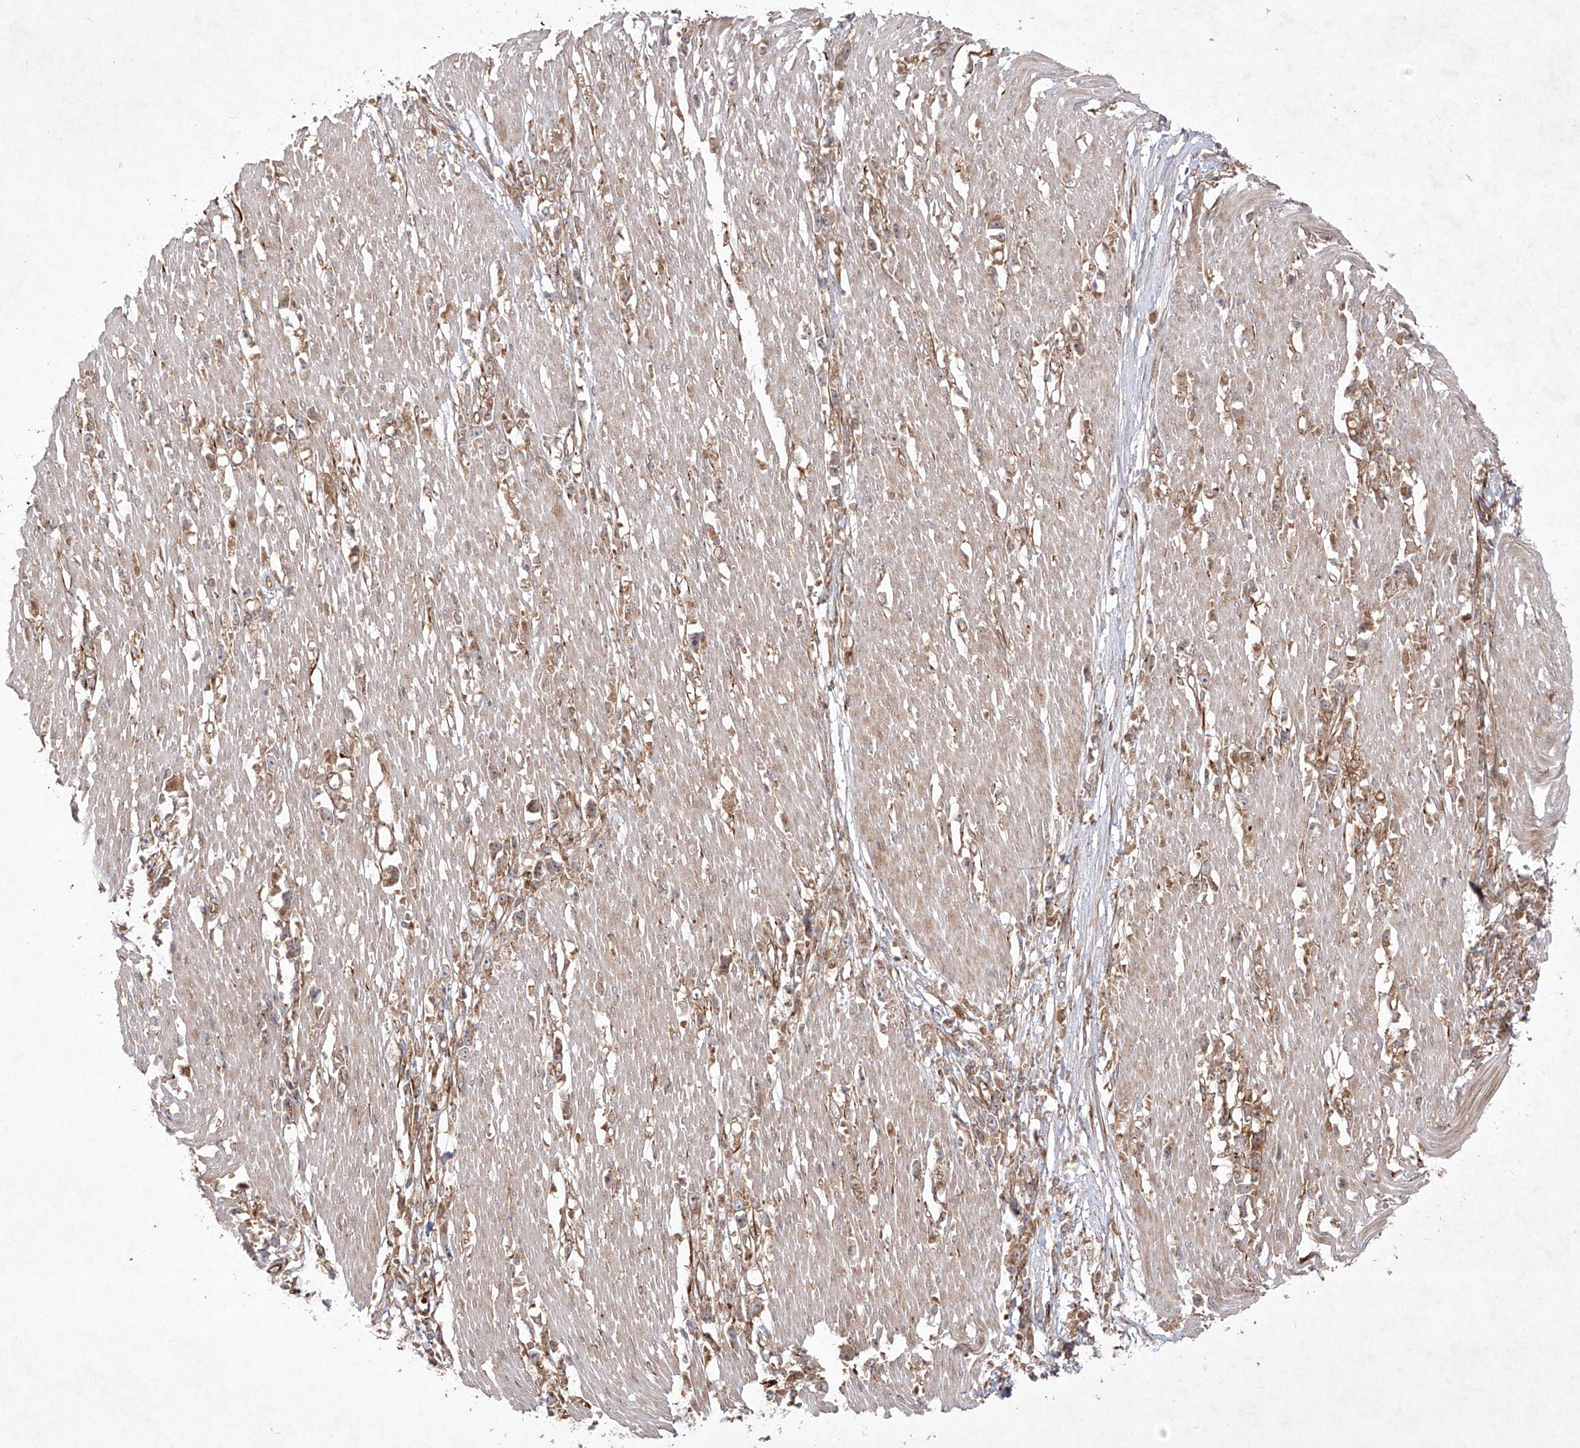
{"staining": {"intensity": "moderate", "quantity": ">75%", "location": "cytoplasmic/membranous"}, "tissue": "stomach cancer", "cell_type": "Tumor cells", "image_type": "cancer", "snomed": [{"axis": "morphology", "description": "Adenocarcinoma, NOS"}, {"axis": "topography", "description": "Stomach"}], "caption": "Immunohistochemistry (IHC) micrograph of neoplastic tissue: stomach adenocarcinoma stained using immunohistochemistry reveals medium levels of moderate protein expression localized specifically in the cytoplasmic/membranous of tumor cells, appearing as a cytoplasmic/membranous brown color.", "gene": "YKT6", "patient": {"sex": "female", "age": 59}}